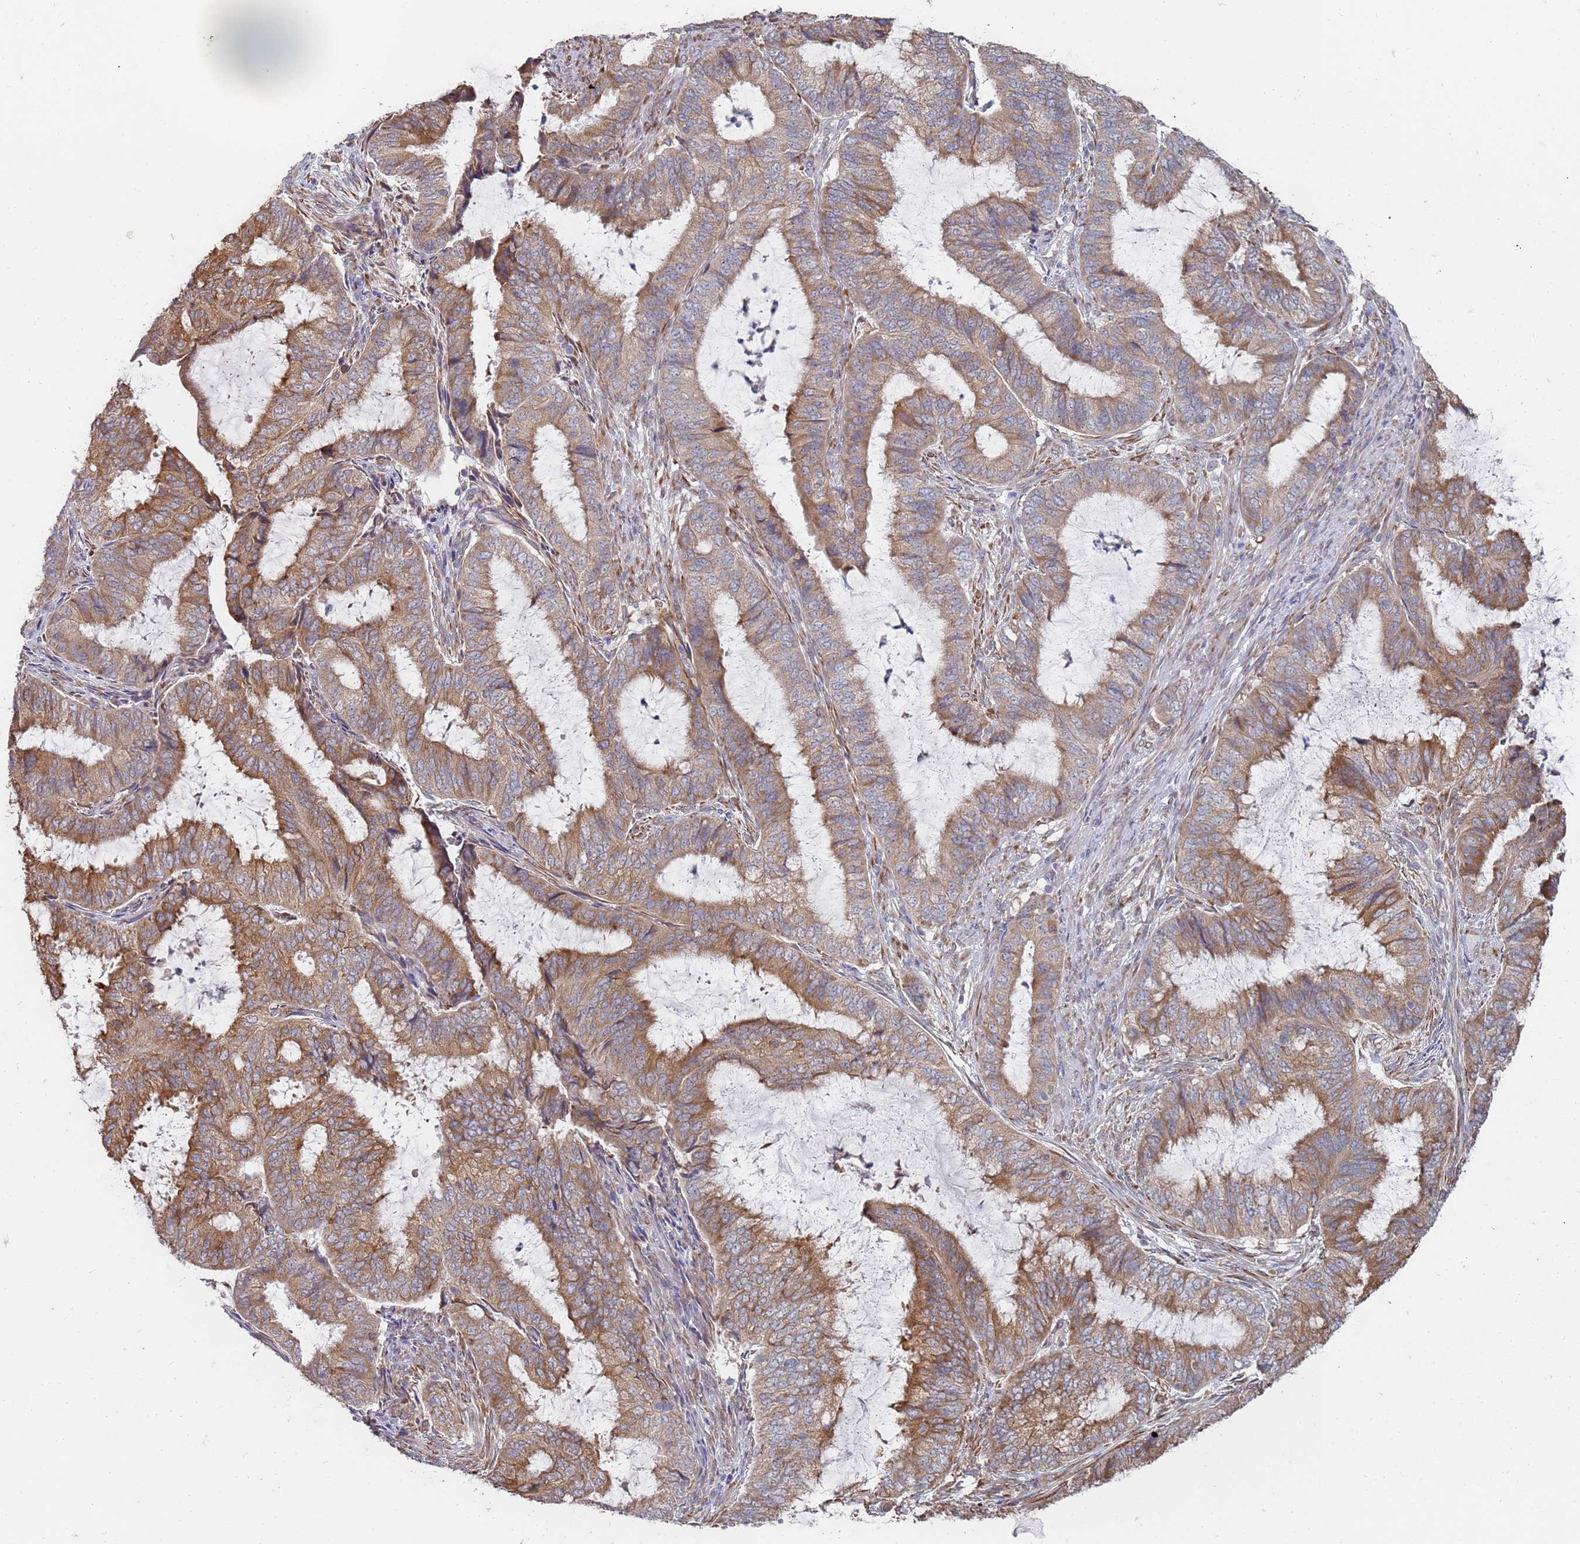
{"staining": {"intensity": "moderate", "quantity": ">75%", "location": "cytoplasmic/membranous"}, "tissue": "endometrial cancer", "cell_type": "Tumor cells", "image_type": "cancer", "snomed": [{"axis": "morphology", "description": "Adenocarcinoma, NOS"}, {"axis": "topography", "description": "Endometrium"}], "caption": "Endometrial adenocarcinoma stained with a brown dye shows moderate cytoplasmic/membranous positive expression in approximately >75% of tumor cells.", "gene": "VRK2", "patient": {"sex": "female", "age": 51}}